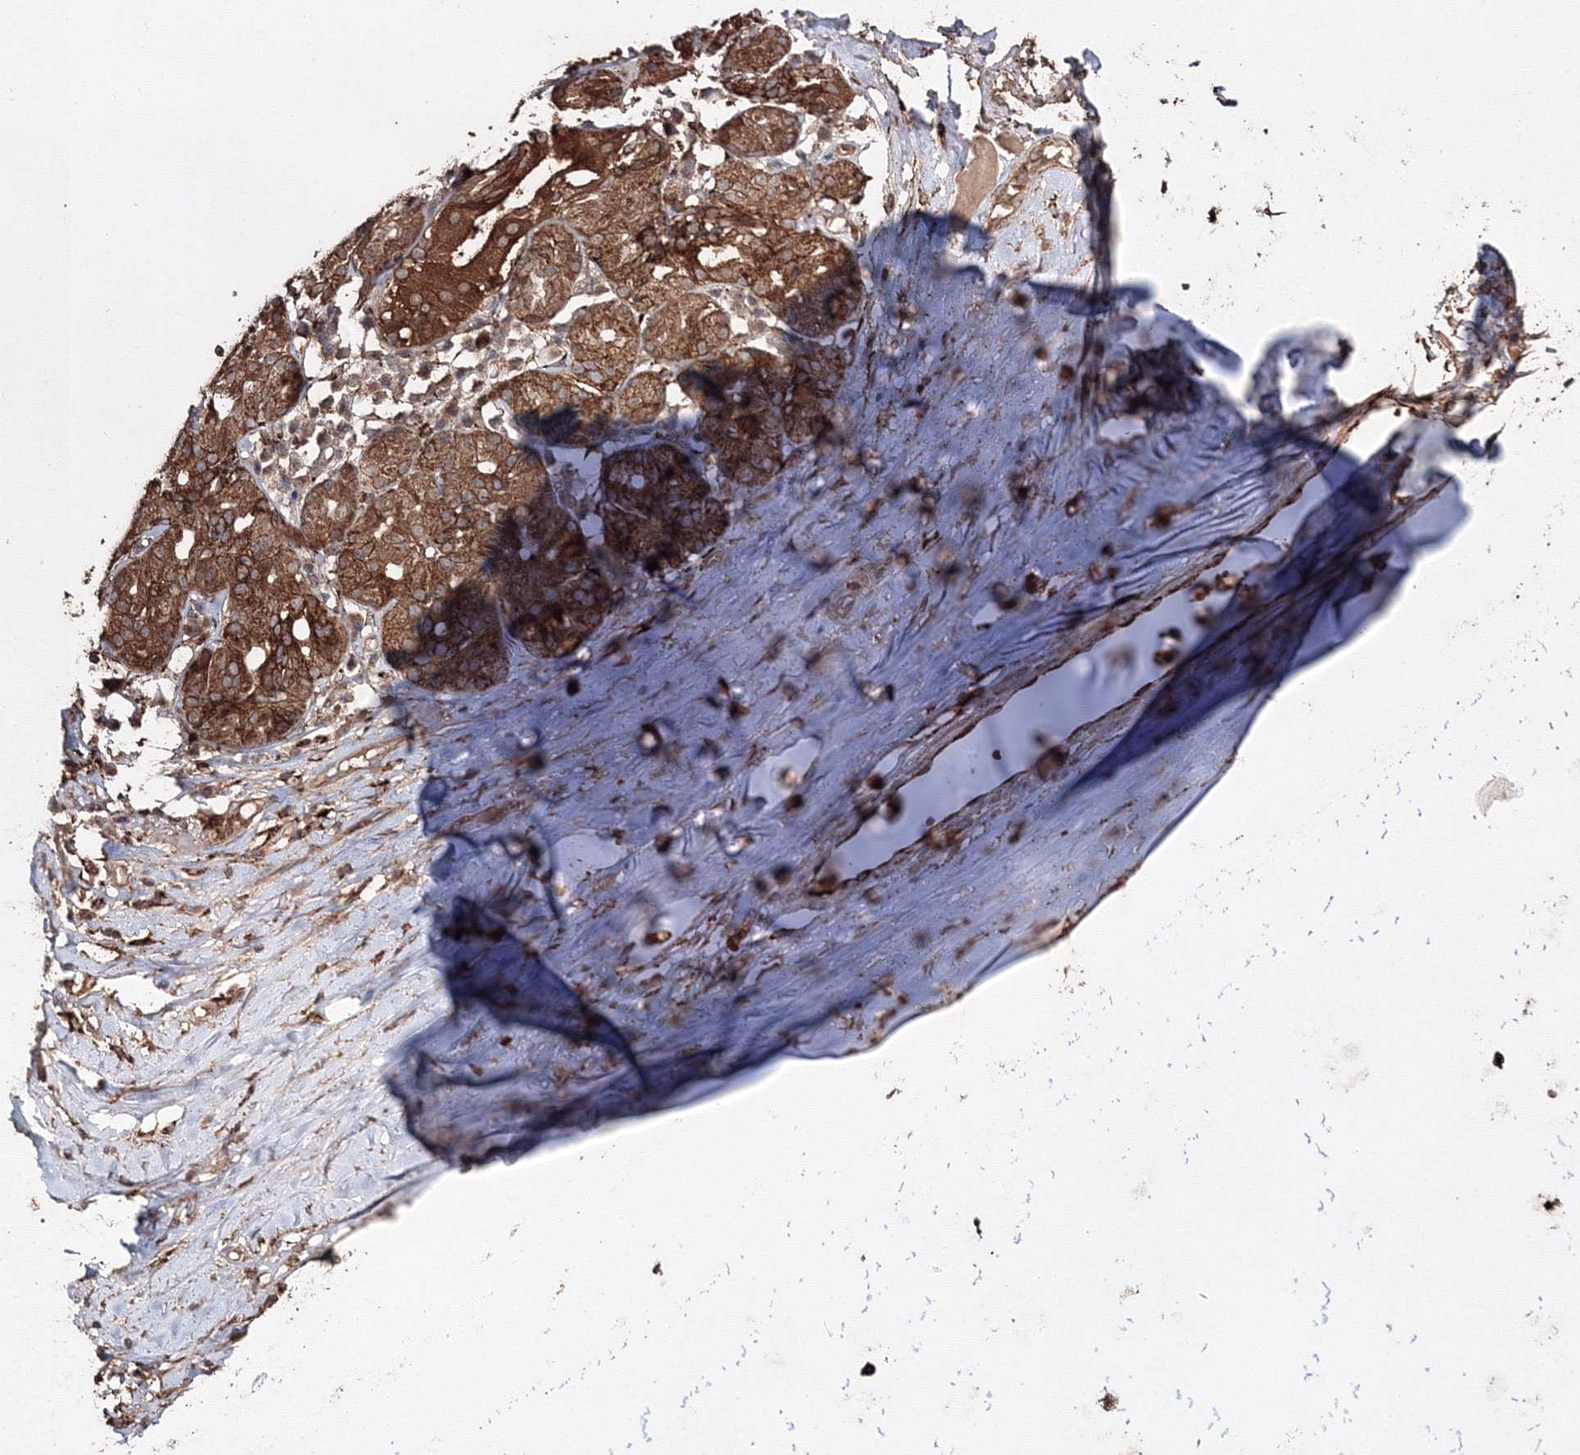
{"staining": {"intensity": "weak", "quantity": ">75%", "location": "cytoplasmic/membranous"}, "tissue": "adipose tissue", "cell_type": "Adipocytes", "image_type": "normal", "snomed": [{"axis": "morphology", "description": "Normal tissue, NOS"}, {"axis": "morphology", "description": "Basal cell carcinoma"}, {"axis": "topography", "description": "Cartilage tissue"}, {"axis": "topography", "description": "Nasopharynx"}, {"axis": "topography", "description": "Oral tissue"}], "caption": "The photomicrograph reveals staining of unremarkable adipose tissue, revealing weak cytoplasmic/membranous protein positivity (brown color) within adipocytes. (IHC, brightfield microscopy, high magnification).", "gene": "DDO", "patient": {"sex": "female", "age": 77}}